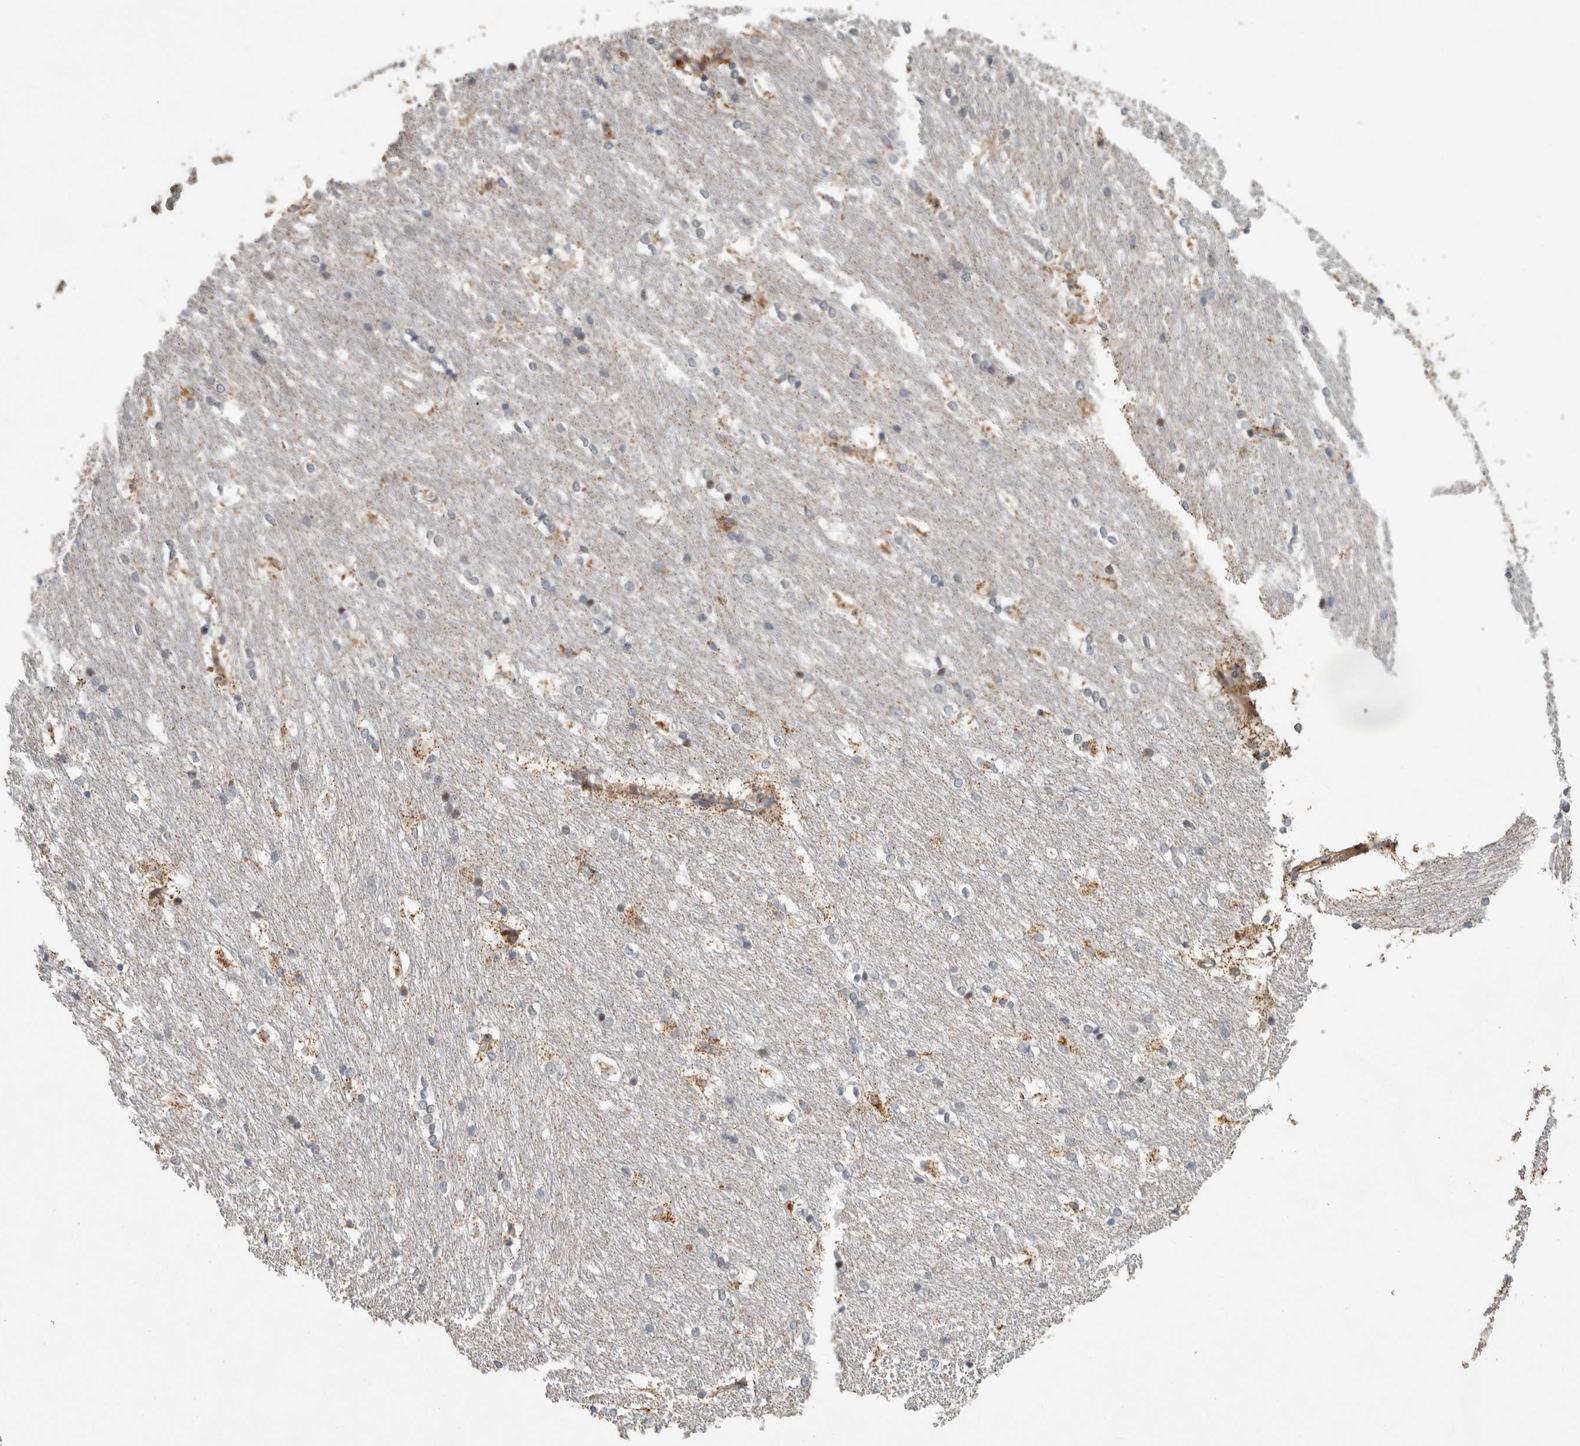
{"staining": {"intensity": "weak", "quantity": "<25%", "location": "nuclear"}, "tissue": "caudate", "cell_type": "Glial cells", "image_type": "normal", "snomed": [{"axis": "morphology", "description": "Normal tissue, NOS"}, {"axis": "topography", "description": "Lateral ventricle wall"}], "caption": "Immunohistochemical staining of unremarkable caudate demonstrates no significant staining in glial cells. Brightfield microscopy of IHC stained with DAB (3,3'-diaminobenzidine) (brown) and hematoxylin (blue), captured at high magnification.", "gene": "RBM48", "patient": {"sex": "female", "age": 19}}